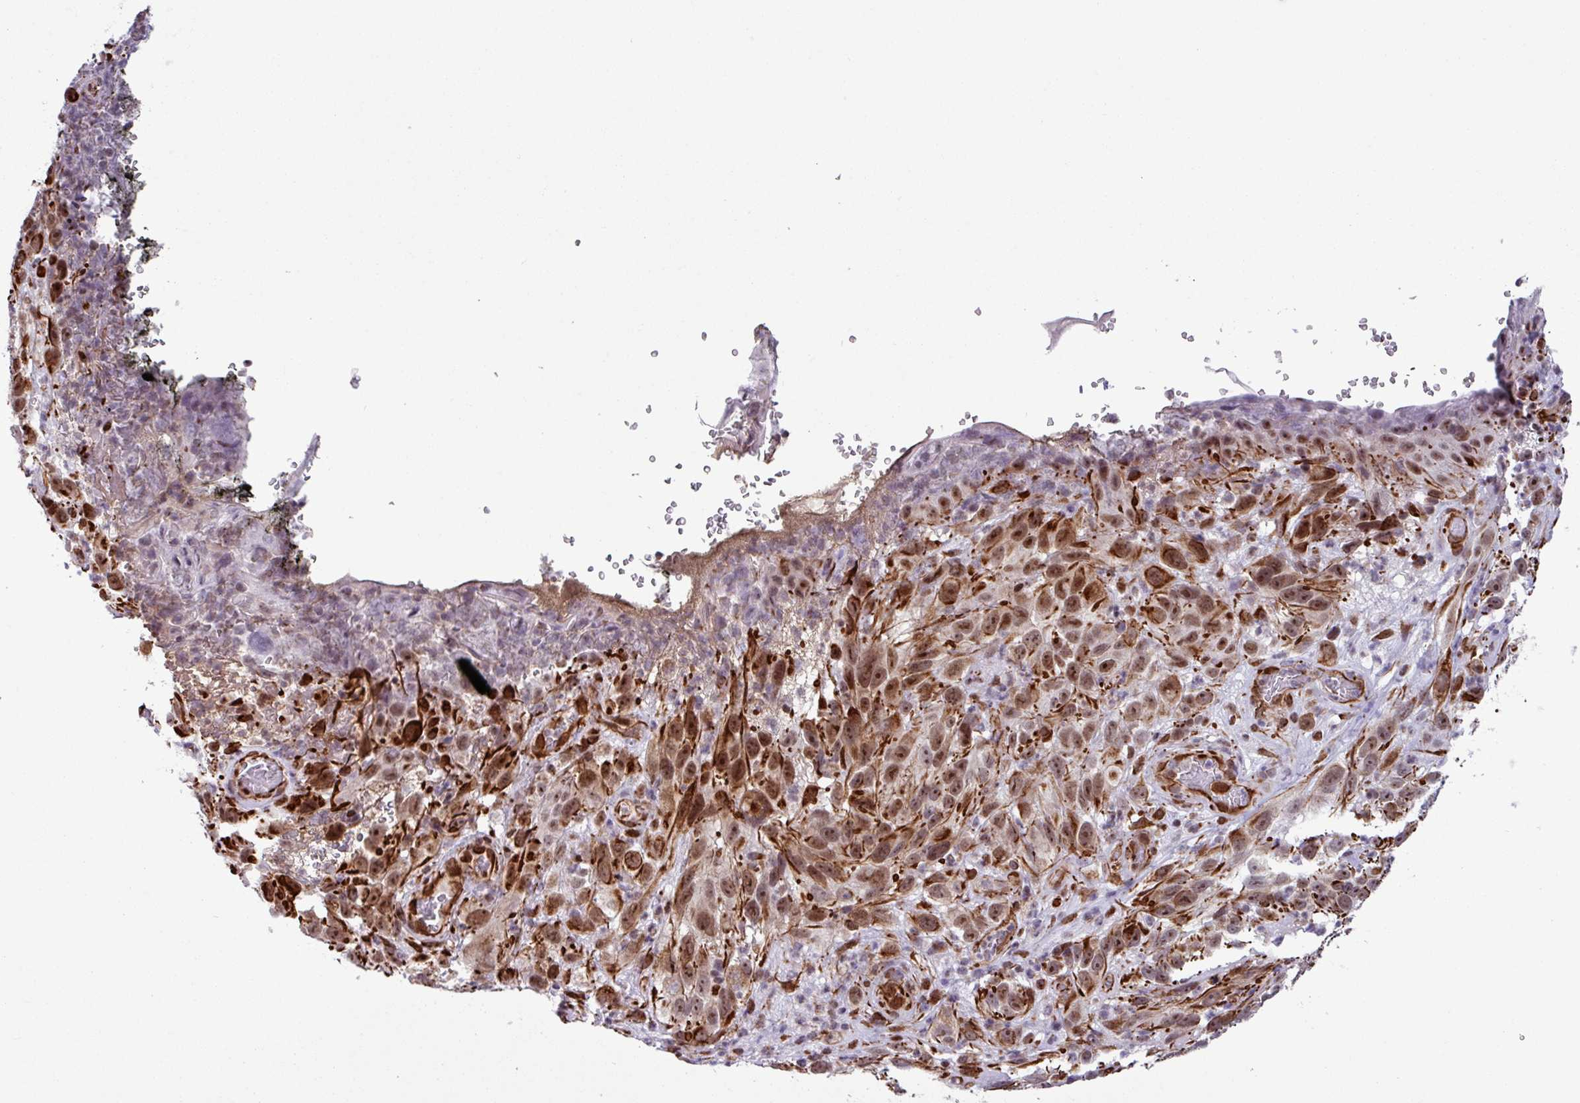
{"staining": {"intensity": "strong", "quantity": ">75%", "location": "cytoplasmic/membranous,nuclear"}, "tissue": "melanoma", "cell_type": "Tumor cells", "image_type": "cancer", "snomed": [{"axis": "morphology", "description": "Malignant melanoma, NOS"}, {"axis": "topography", "description": "Skin"}], "caption": "Protein expression by IHC exhibits strong cytoplasmic/membranous and nuclear staining in approximately >75% of tumor cells in malignant melanoma.", "gene": "CHD3", "patient": {"sex": "female", "age": 96}}